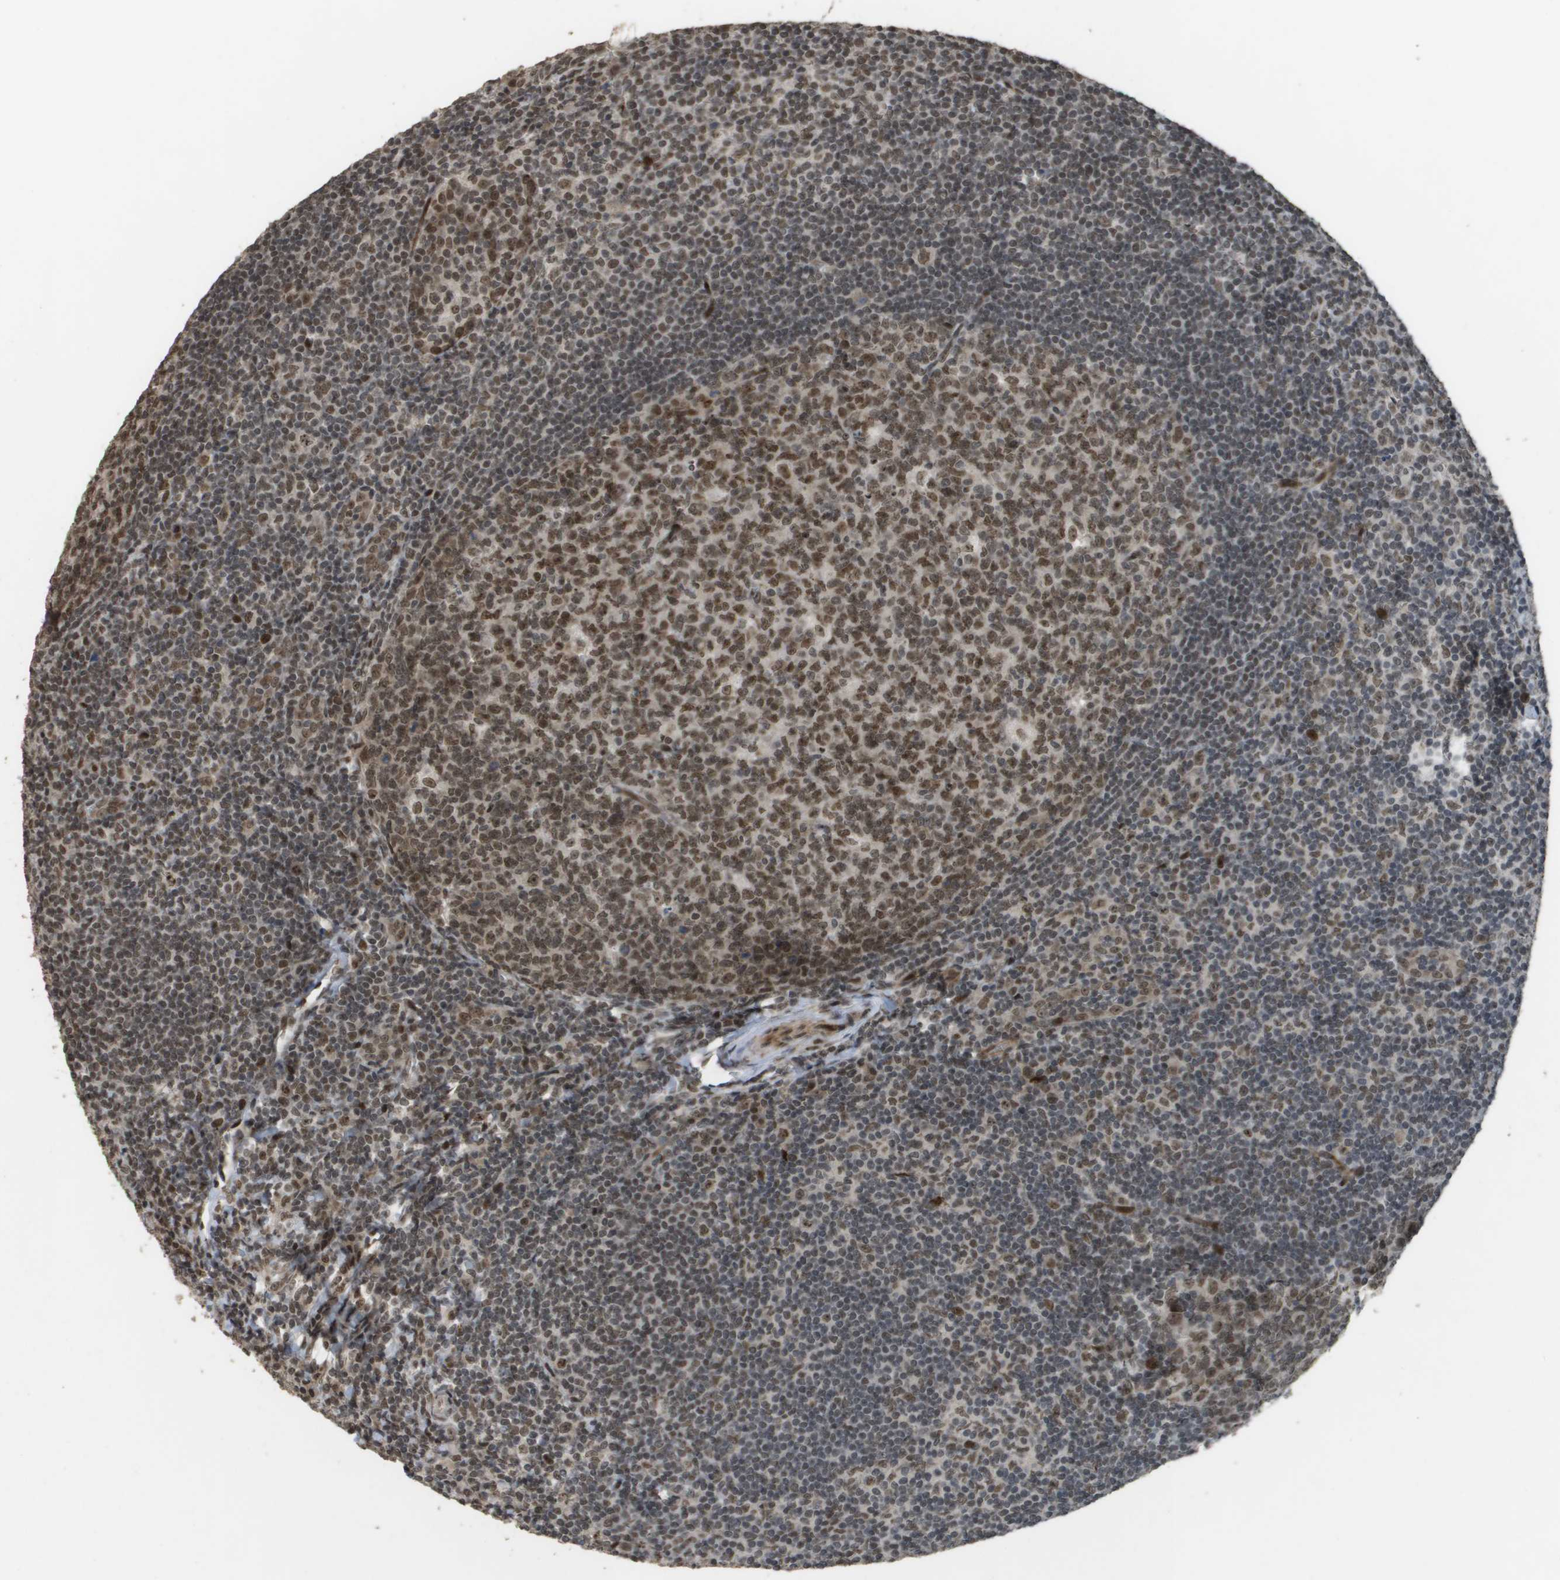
{"staining": {"intensity": "moderate", "quantity": ">75%", "location": "nuclear"}, "tissue": "tonsil", "cell_type": "Germinal center cells", "image_type": "normal", "snomed": [{"axis": "morphology", "description": "Normal tissue, NOS"}, {"axis": "topography", "description": "Tonsil"}], "caption": "Tonsil stained for a protein demonstrates moderate nuclear positivity in germinal center cells. (IHC, brightfield microscopy, high magnification).", "gene": "KAT5", "patient": {"sex": "male", "age": 37}}